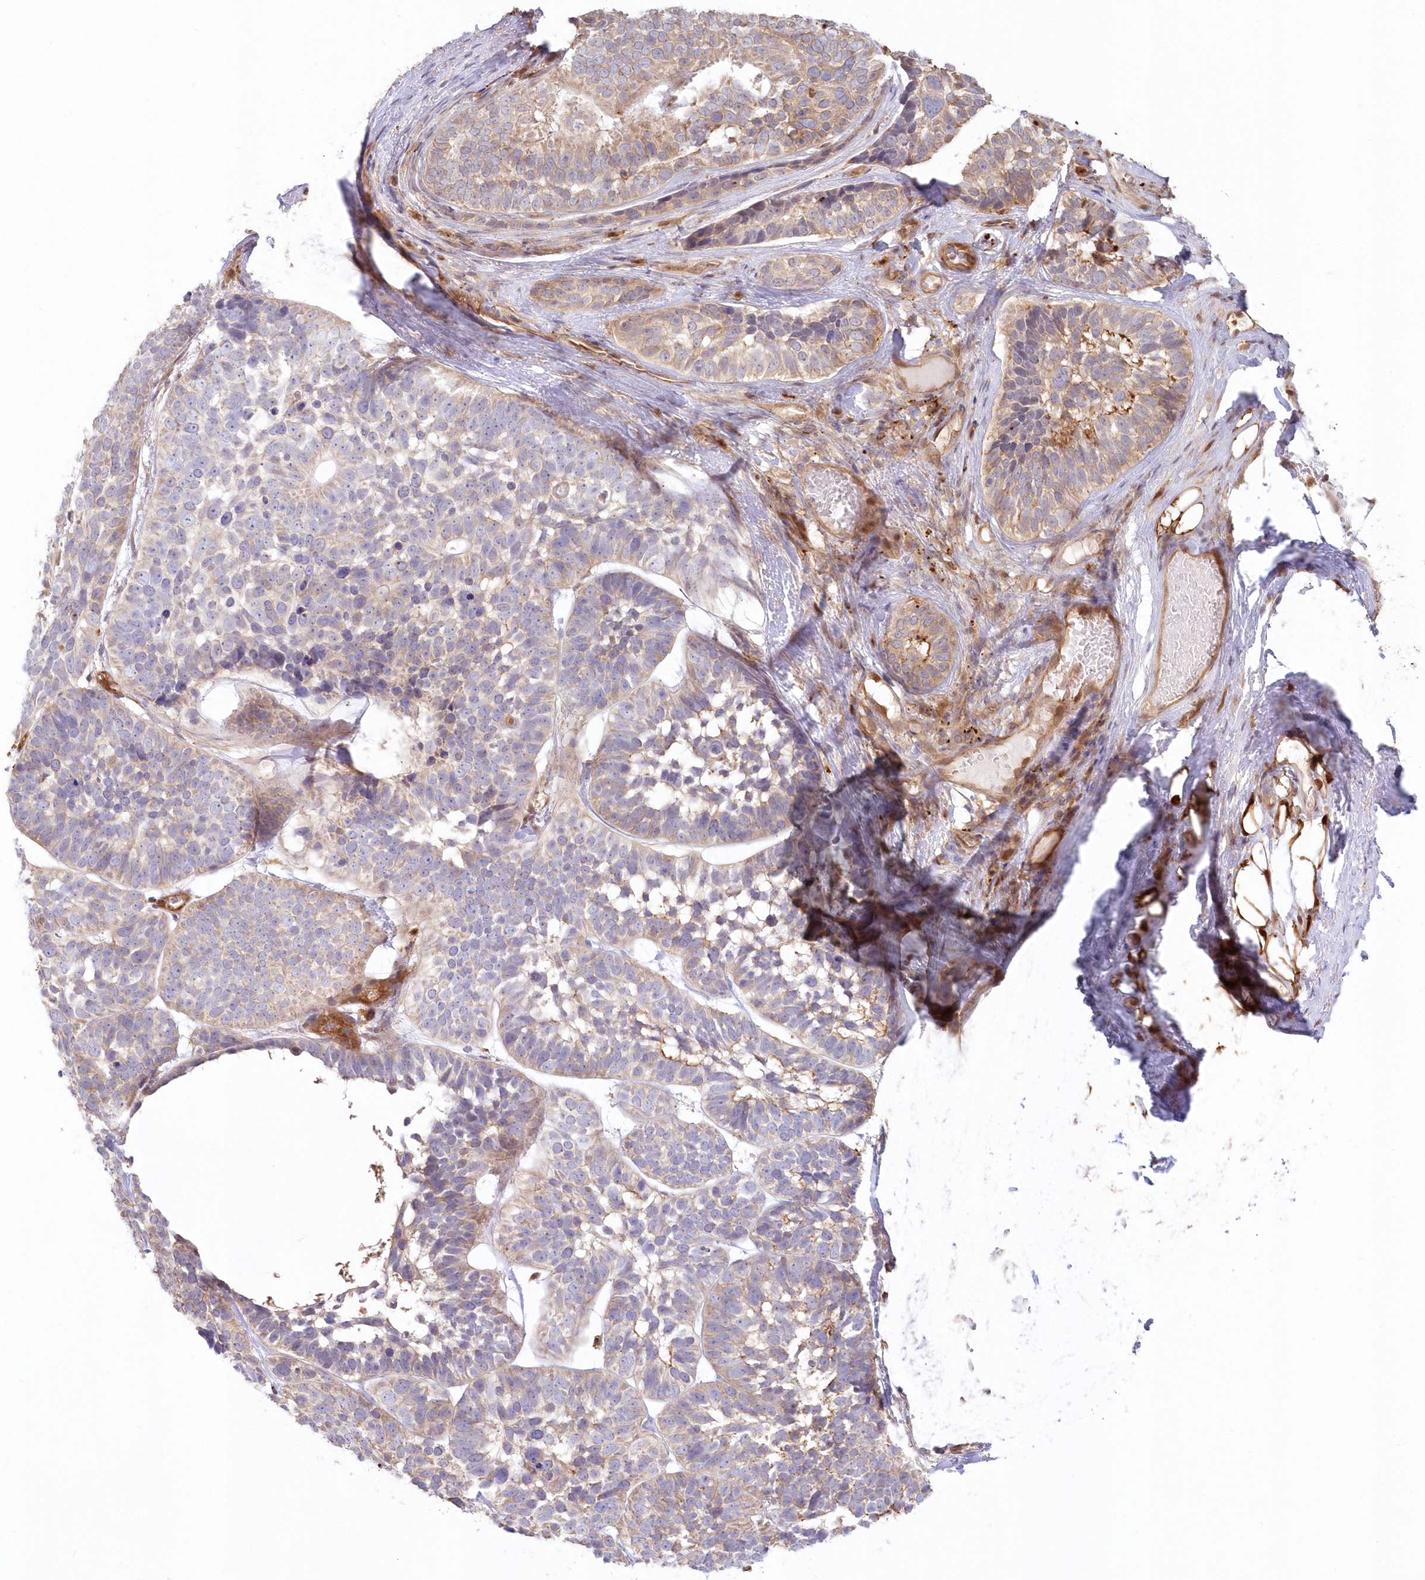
{"staining": {"intensity": "moderate", "quantity": "<25%", "location": "cytoplasmic/membranous"}, "tissue": "skin cancer", "cell_type": "Tumor cells", "image_type": "cancer", "snomed": [{"axis": "morphology", "description": "Basal cell carcinoma"}, {"axis": "topography", "description": "Skin"}], "caption": "High-magnification brightfield microscopy of skin cancer stained with DAB (3,3'-diaminobenzidine) (brown) and counterstained with hematoxylin (blue). tumor cells exhibit moderate cytoplasmic/membranous positivity is seen in about<25% of cells.", "gene": "GBE1", "patient": {"sex": "male", "age": 62}}